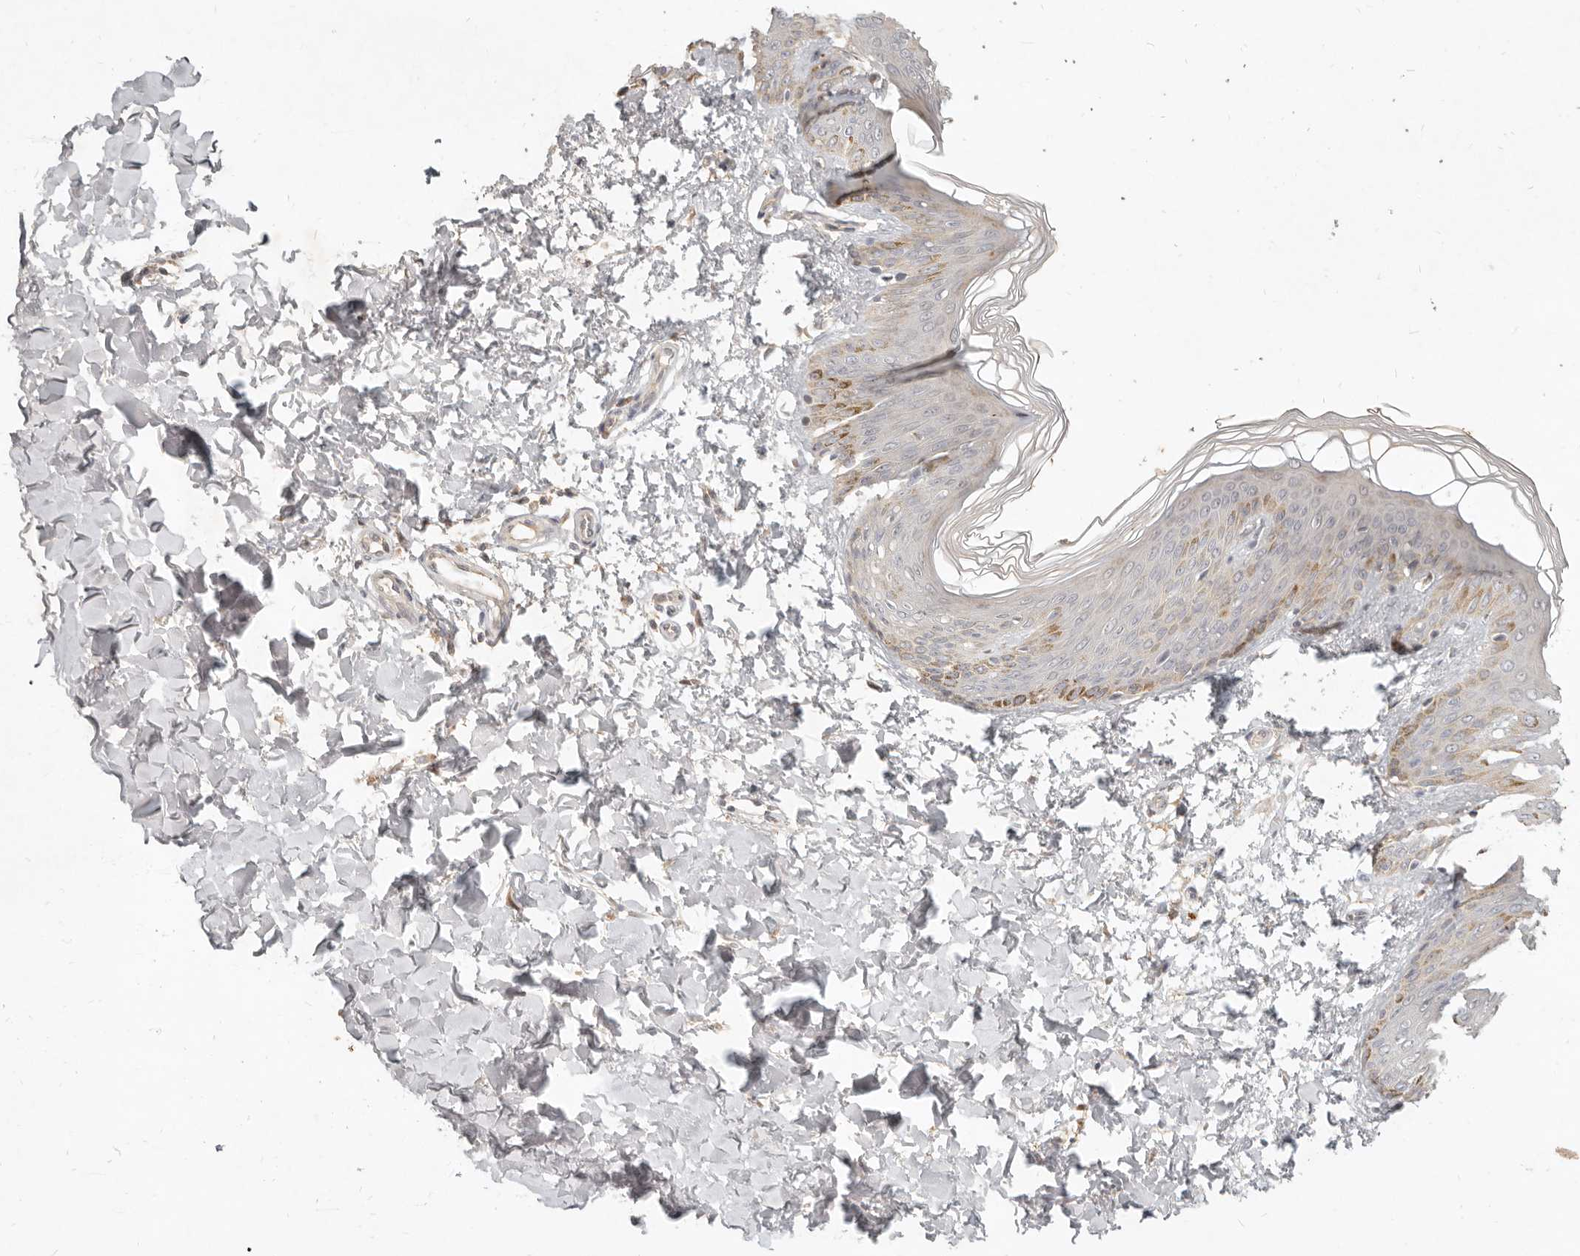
{"staining": {"intensity": "negative", "quantity": "none", "location": "none"}, "tissue": "skin", "cell_type": "Fibroblasts", "image_type": "normal", "snomed": [{"axis": "morphology", "description": "Normal tissue, NOS"}, {"axis": "morphology", "description": "Neoplasm, benign, NOS"}, {"axis": "topography", "description": "Skin"}, {"axis": "topography", "description": "Soft tissue"}], "caption": "The image reveals no significant expression in fibroblasts of skin. (Immunohistochemistry, brightfield microscopy, high magnification).", "gene": "UBXN11", "patient": {"sex": "male", "age": 26}}